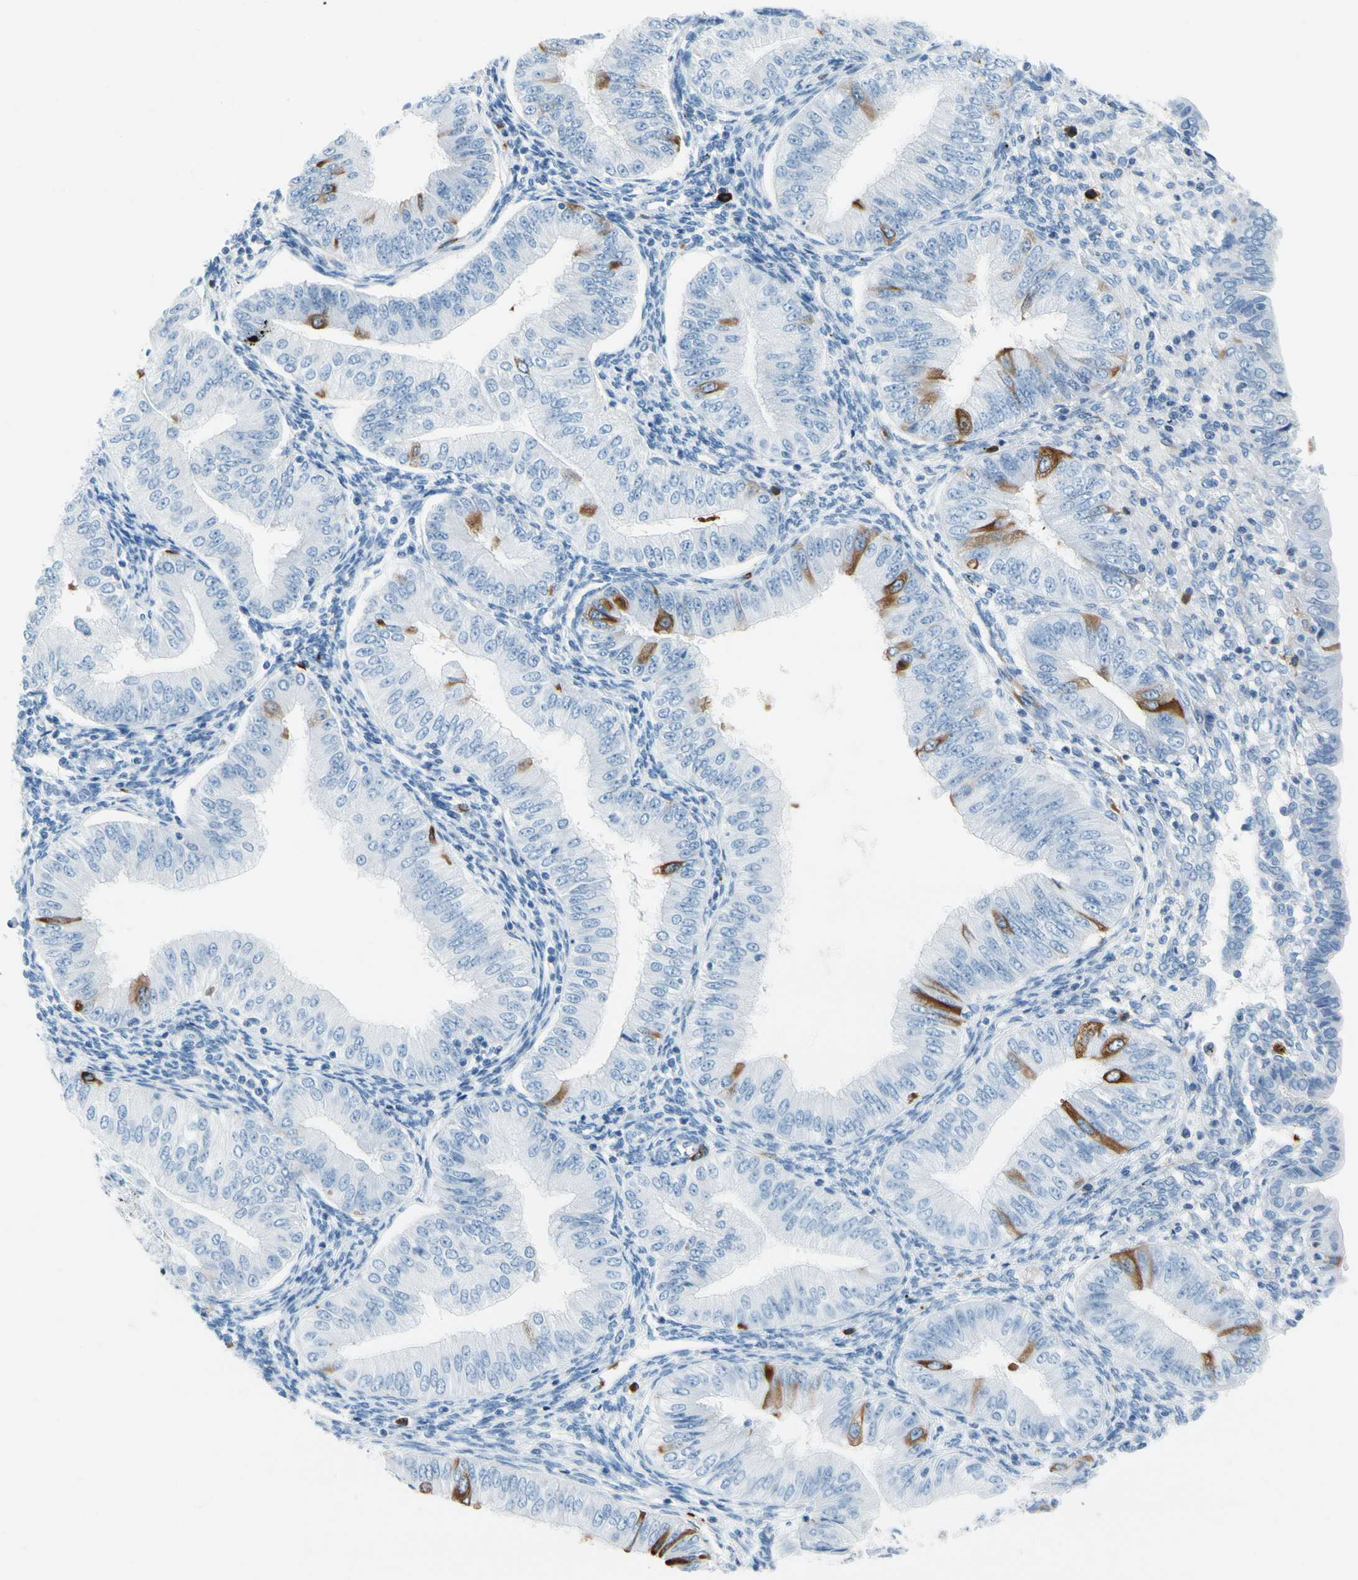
{"staining": {"intensity": "moderate", "quantity": "<25%", "location": "cytoplasmic/membranous"}, "tissue": "endometrial cancer", "cell_type": "Tumor cells", "image_type": "cancer", "snomed": [{"axis": "morphology", "description": "Normal tissue, NOS"}, {"axis": "morphology", "description": "Adenocarcinoma, NOS"}, {"axis": "topography", "description": "Endometrium"}], "caption": "Endometrial cancer (adenocarcinoma) stained for a protein (brown) exhibits moderate cytoplasmic/membranous positive staining in about <25% of tumor cells.", "gene": "TACC3", "patient": {"sex": "female", "age": 53}}